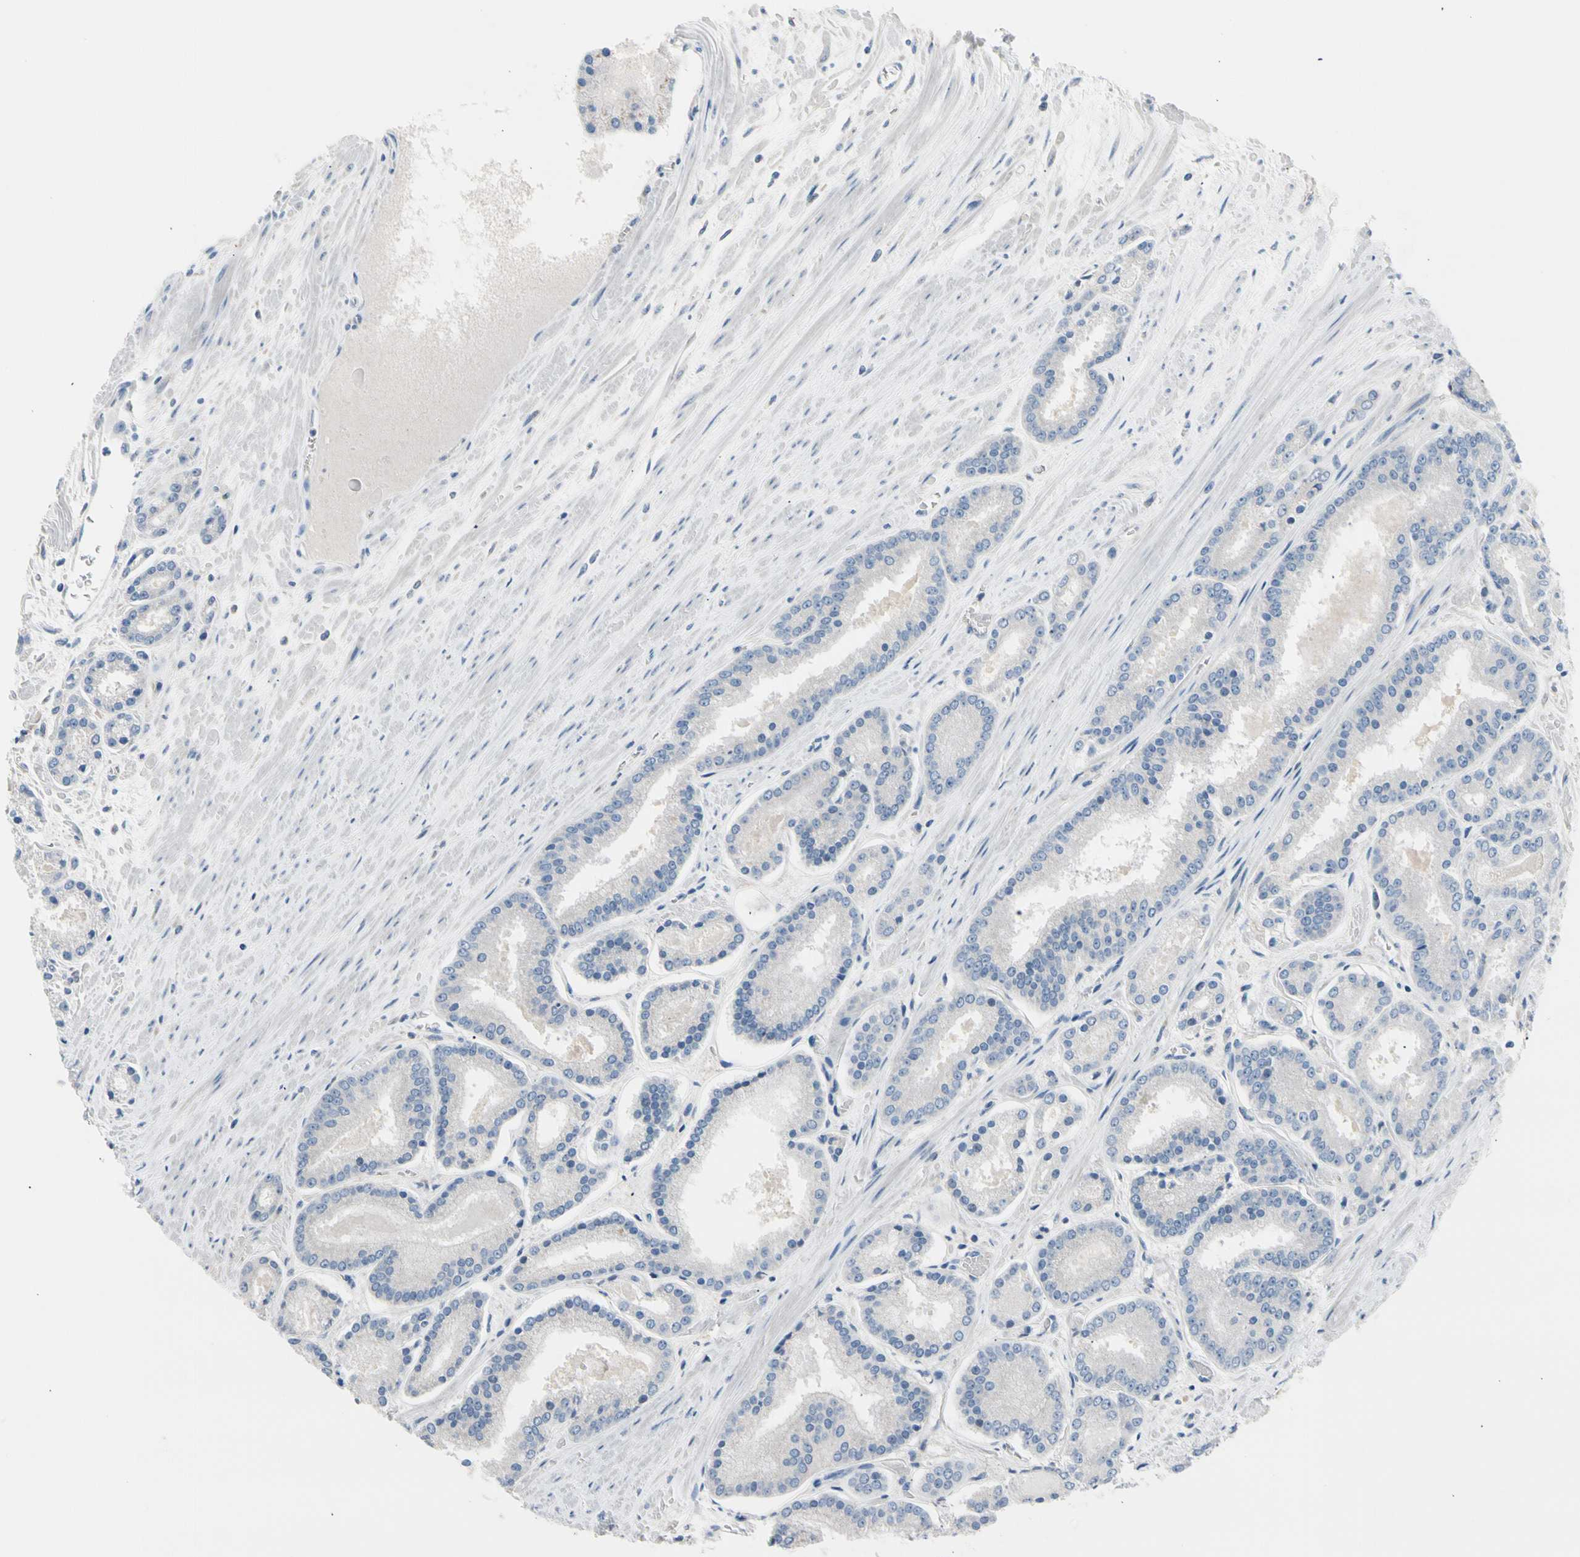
{"staining": {"intensity": "negative", "quantity": "none", "location": "none"}, "tissue": "prostate cancer", "cell_type": "Tumor cells", "image_type": "cancer", "snomed": [{"axis": "morphology", "description": "Adenocarcinoma, Low grade"}, {"axis": "topography", "description": "Prostate"}], "caption": "A micrograph of low-grade adenocarcinoma (prostate) stained for a protein shows no brown staining in tumor cells. (Immunohistochemistry (ihc), brightfield microscopy, high magnification).", "gene": "CASQ1", "patient": {"sex": "male", "age": 59}}